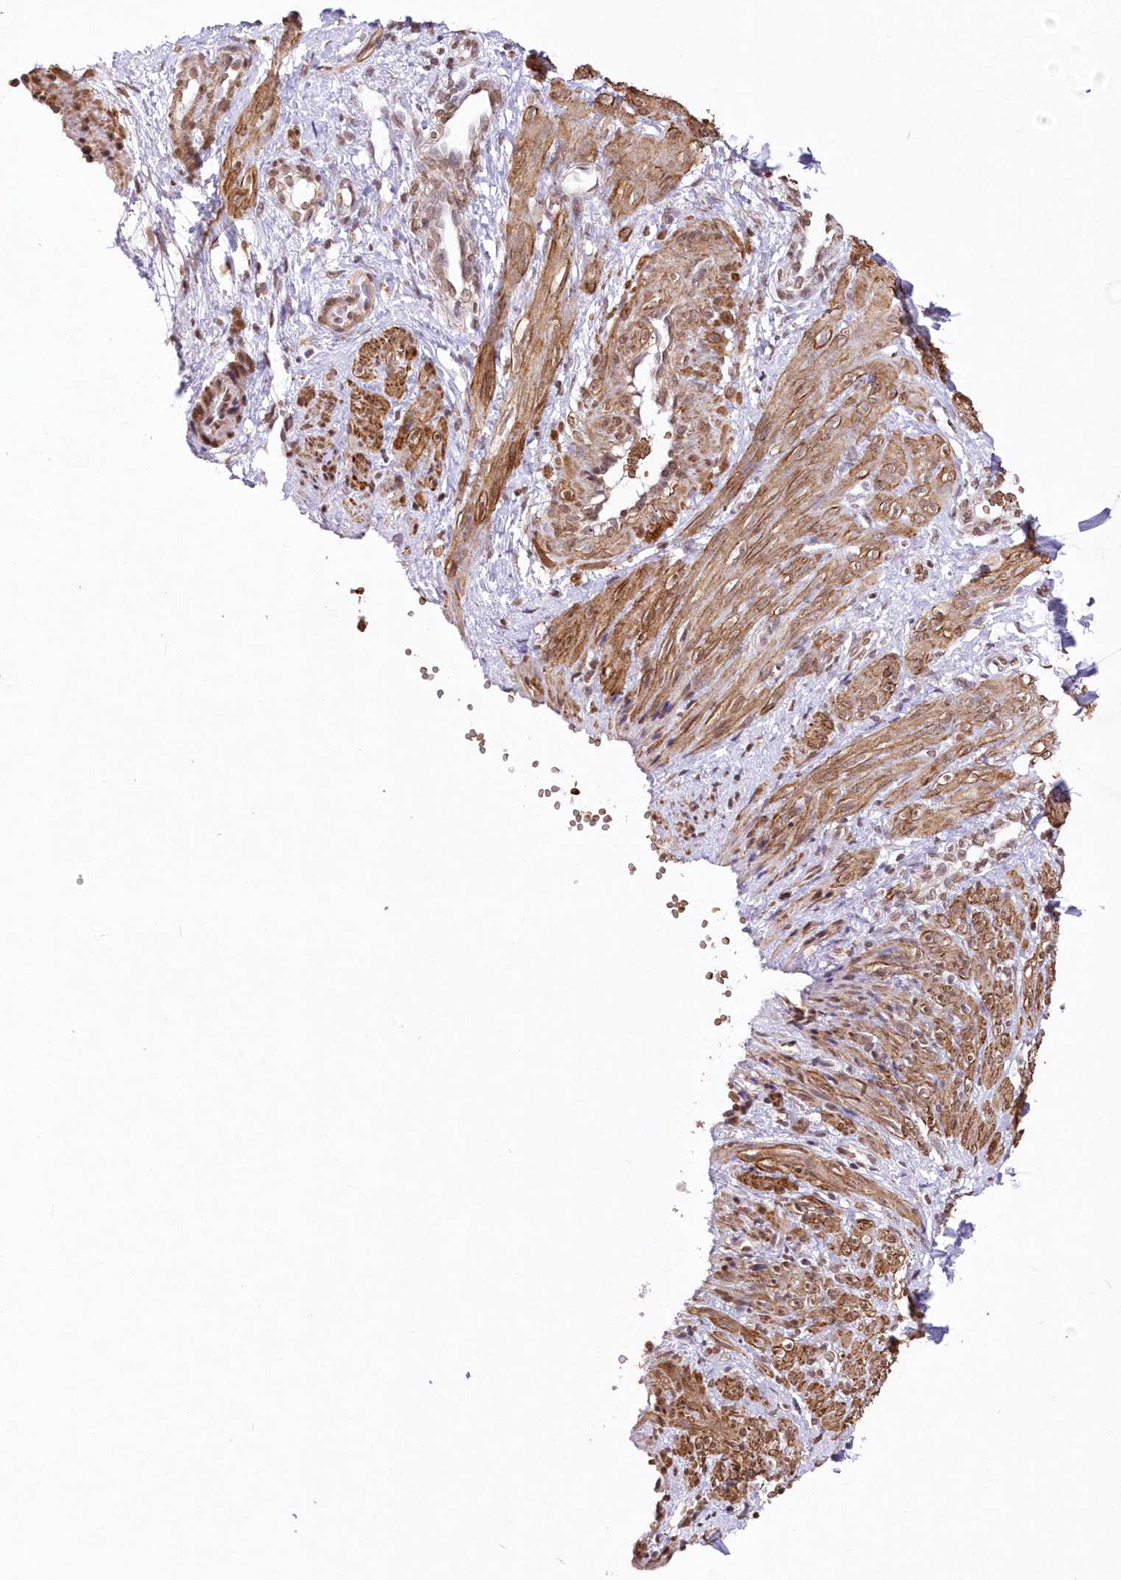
{"staining": {"intensity": "moderate", "quantity": ">75%", "location": "cytoplasmic/membranous,nuclear"}, "tissue": "smooth muscle", "cell_type": "Smooth muscle cells", "image_type": "normal", "snomed": [{"axis": "morphology", "description": "Normal tissue, NOS"}, {"axis": "topography", "description": "Endometrium"}], "caption": "Moderate cytoplasmic/membranous,nuclear protein expression is present in about >75% of smooth muscle cells in smooth muscle. (Stains: DAB in brown, nuclei in blue, Microscopy: brightfield microscopy at high magnification).", "gene": "ENSG00000275740", "patient": {"sex": "female", "age": 33}}